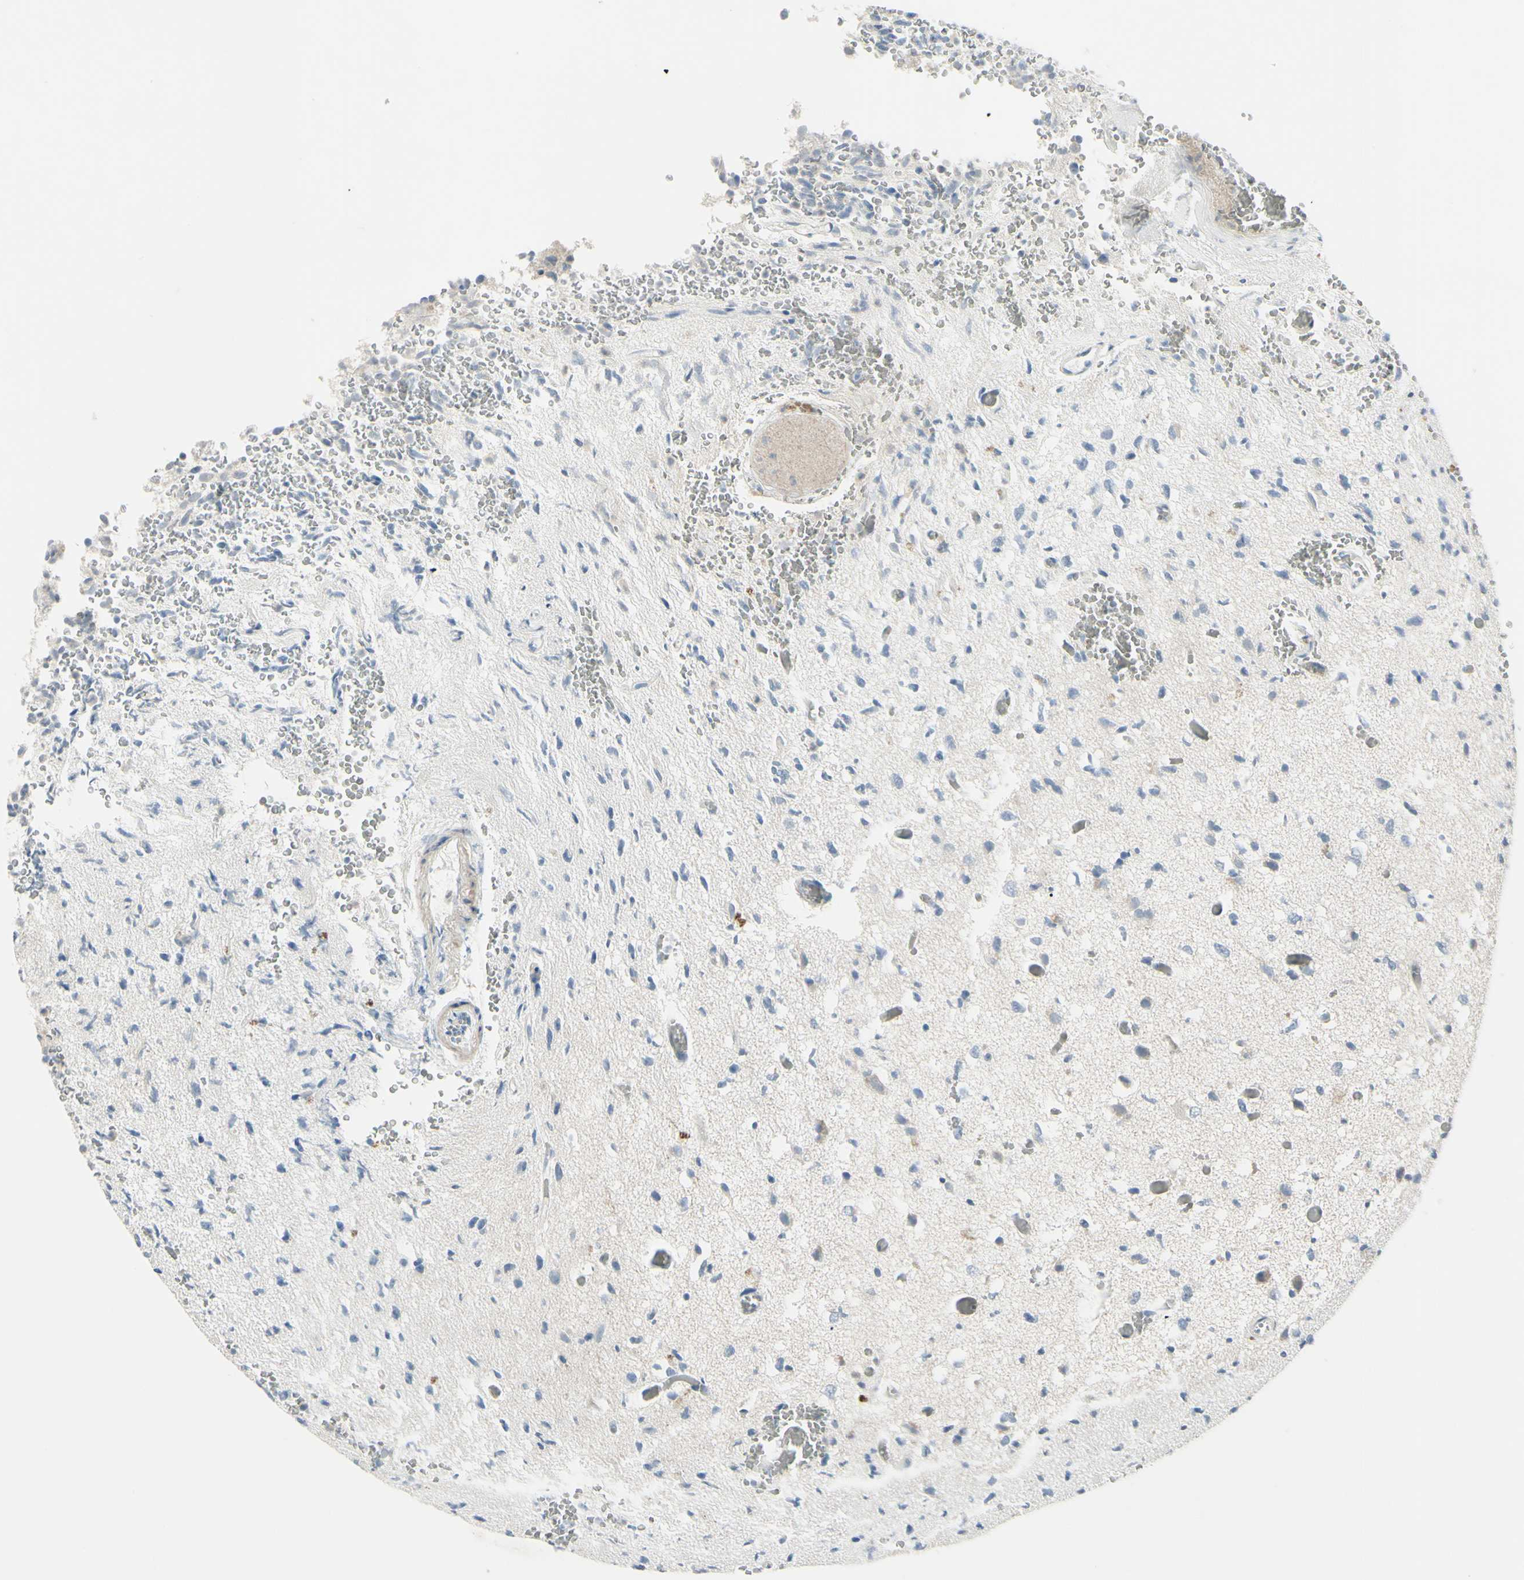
{"staining": {"intensity": "negative", "quantity": "none", "location": "none"}, "tissue": "glioma", "cell_type": "Tumor cells", "image_type": "cancer", "snomed": [{"axis": "morphology", "description": "Glioma, malignant, High grade"}, {"axis": "topography", "description": "pancreas cauda"}], "caption": "The histopathology image shows no staining of tumor cells in malignant glioma (high-grade).", "gene": "ETNK1", "patient": {"sex": "male", "age": 60}}